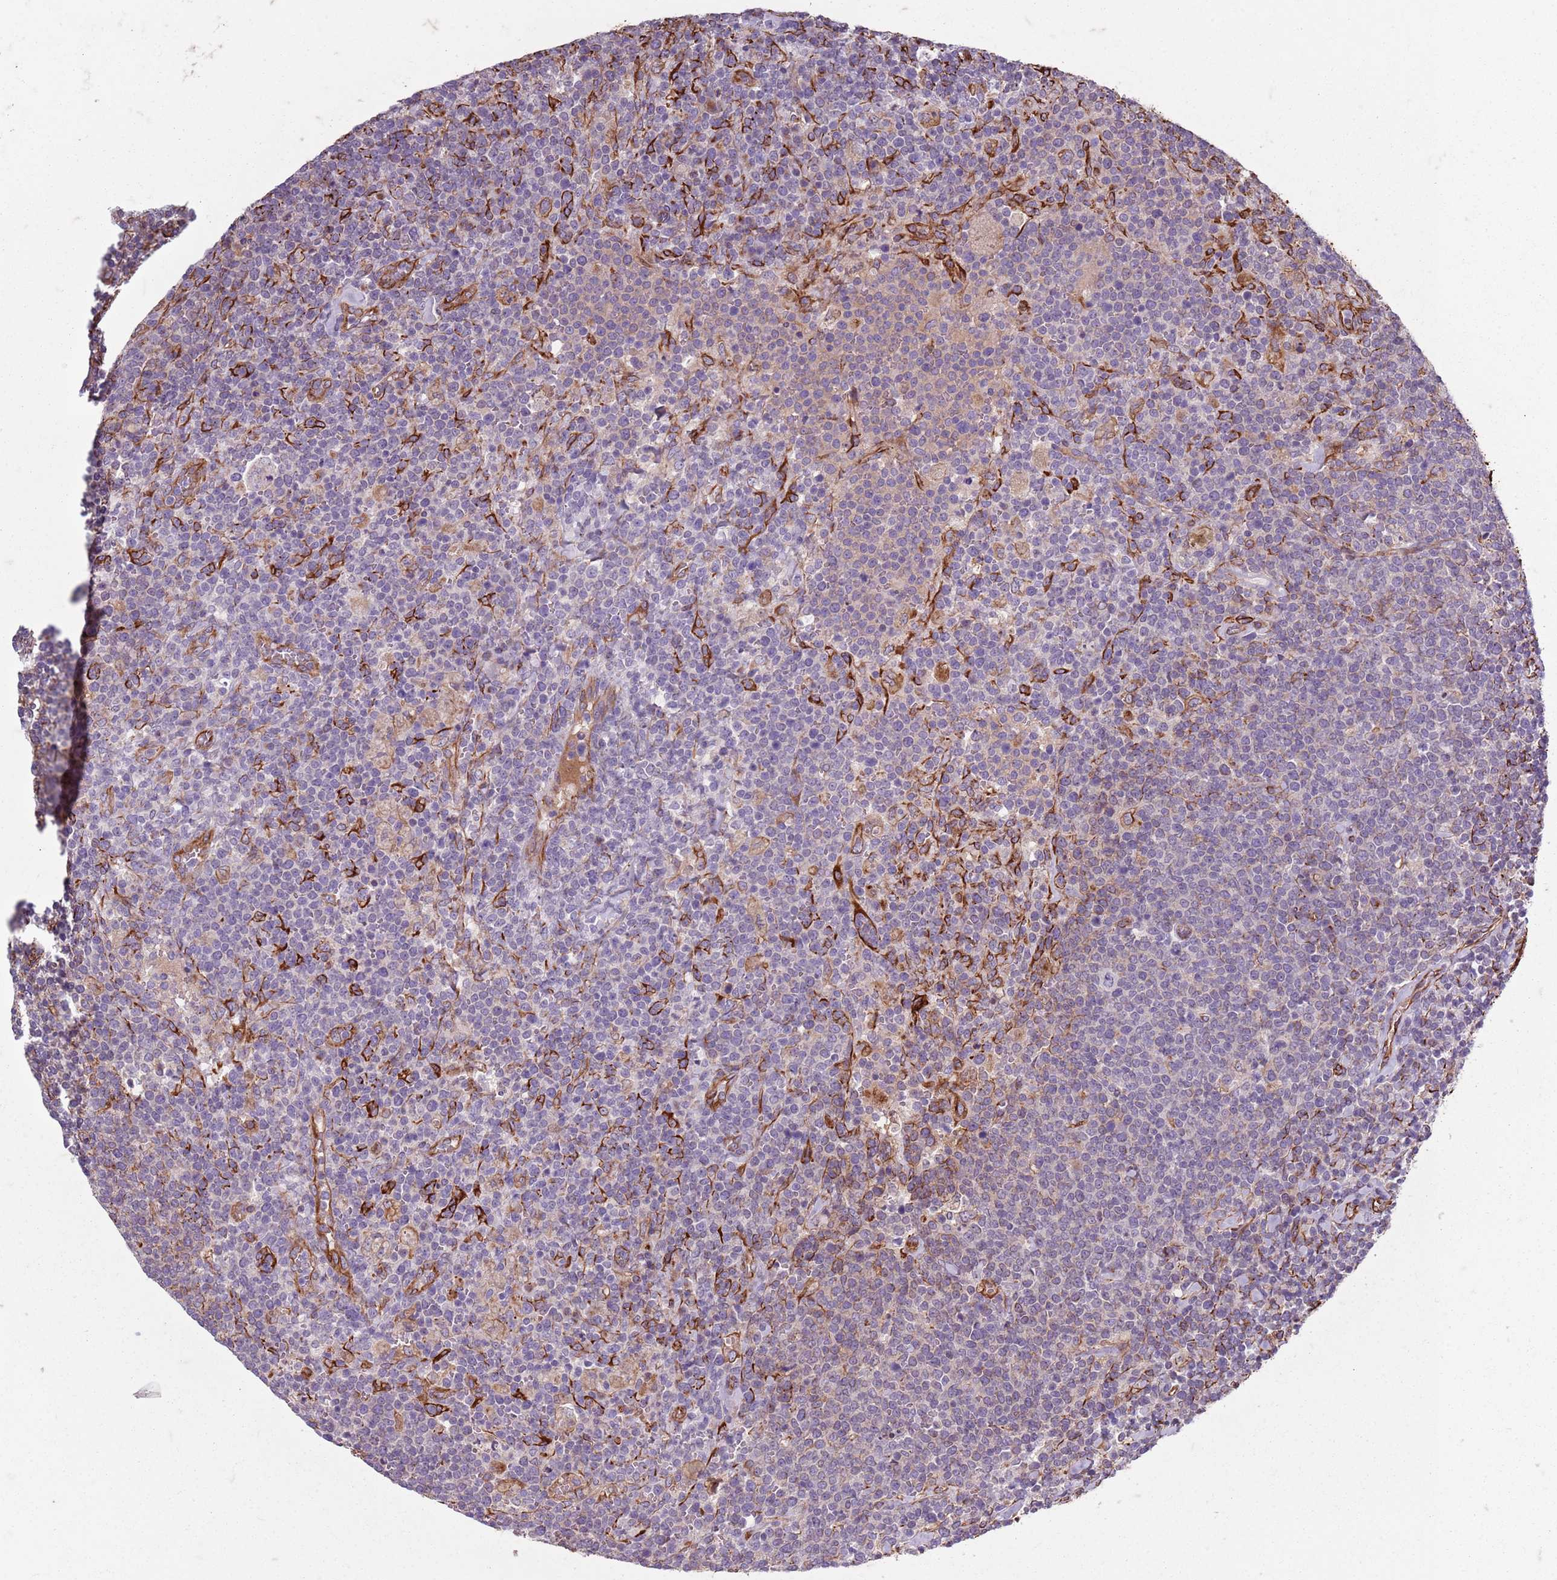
{"staining": {"intensity": "negative", "quantity": "none", "location": "none"}, "tissue": "lymphoma", "cell_type": "Tumor cells", "image_type": "cancer", "snomed": [{"axis": "morphology", "description": "Malignant lymphoma, non-Hodgkin's type, High grade"}, {"axis": "topography", "description": "Lymph node"}], "caption": "The micrograph shows no significant staining in tumor cells of lymphoma.", "gene": "TAS2R38", "patient": {"sex": "male", "age": 61}}